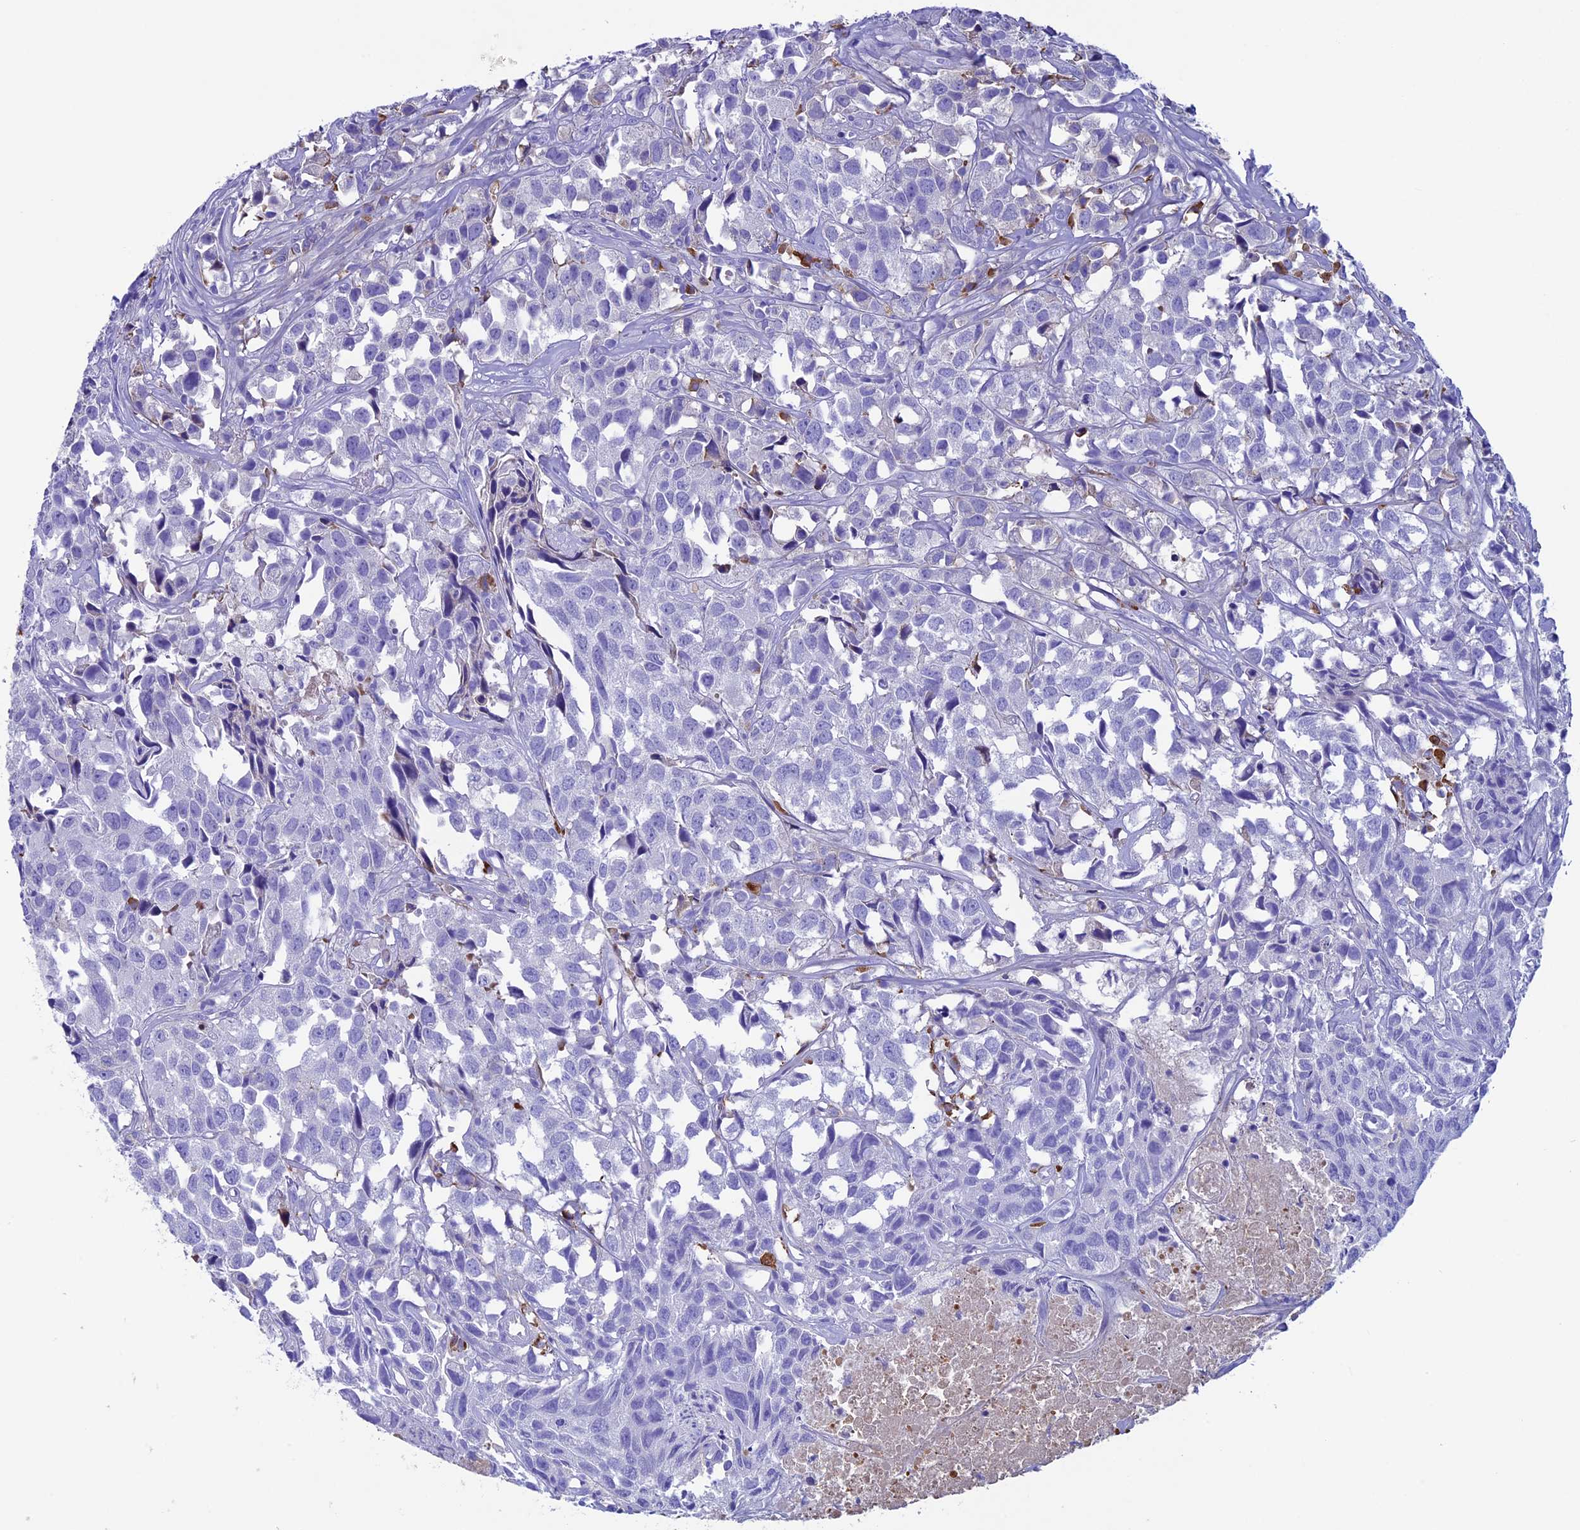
{"staining": {"intensity": "negative", "quantity": "none", "location": "none"}, "tissue": "urothelial cancer", "cell_type": "Tumor cells", "image_type": "cancer", "snomed": [{"axis": "morphology", "description": "Urothelial carcinoma, High grade"}, {"axis": "topography", "description": "Urinary bladder"}], "caption": "The micrograph demonstrates no significant staining in tumor cells of high-grade urothelial carcinoma.", "gene": "IGSF6", "patient": {"sex": "female", "age": 75}}